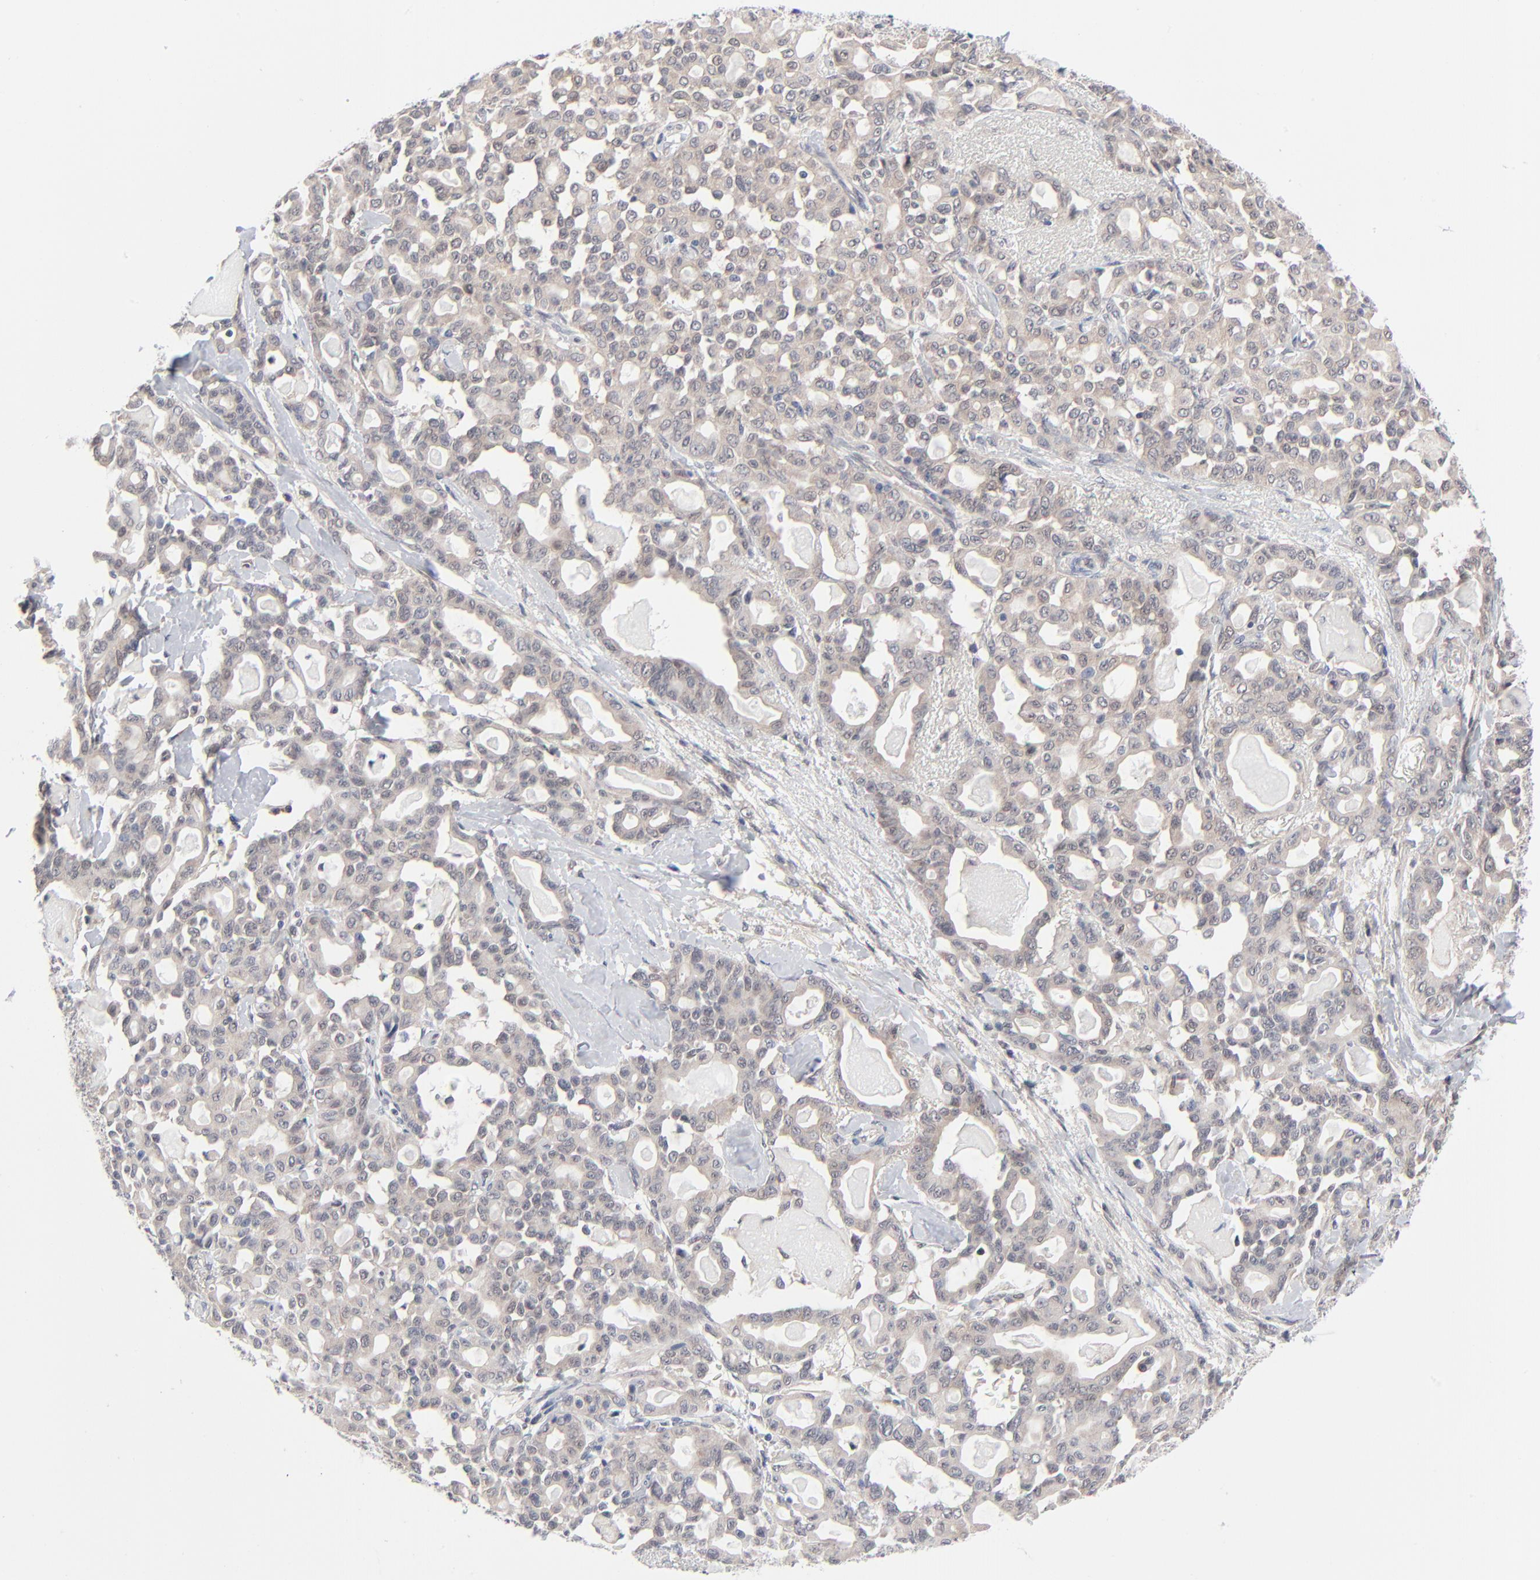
{"staining": {"intensity": "weak", "quantity": "25%-75%", "location": "cytoplasmic/membranous"}, "tissue": "pancreatic cancer", "cell_type": "Tumor cells", "image_type": "cancer", "snomed": [{"axis": "morphology", "description": "Adenocarcinoma, NOS"}, {"axis": "topography", "description": "Pancreas"}], "caption": "IHC micrograph of neoplastic tissue: human pancreatic cancer stained using immunohistochemistry demonstrates low levels of weak protein expression localized specifically in the cytoplasmic/membranous of tumor cells, appearing as a cytoplasmic/membranous brown color.", "gene": "RPS6KB1", "patient": {"sex": "male", "age": 63}}